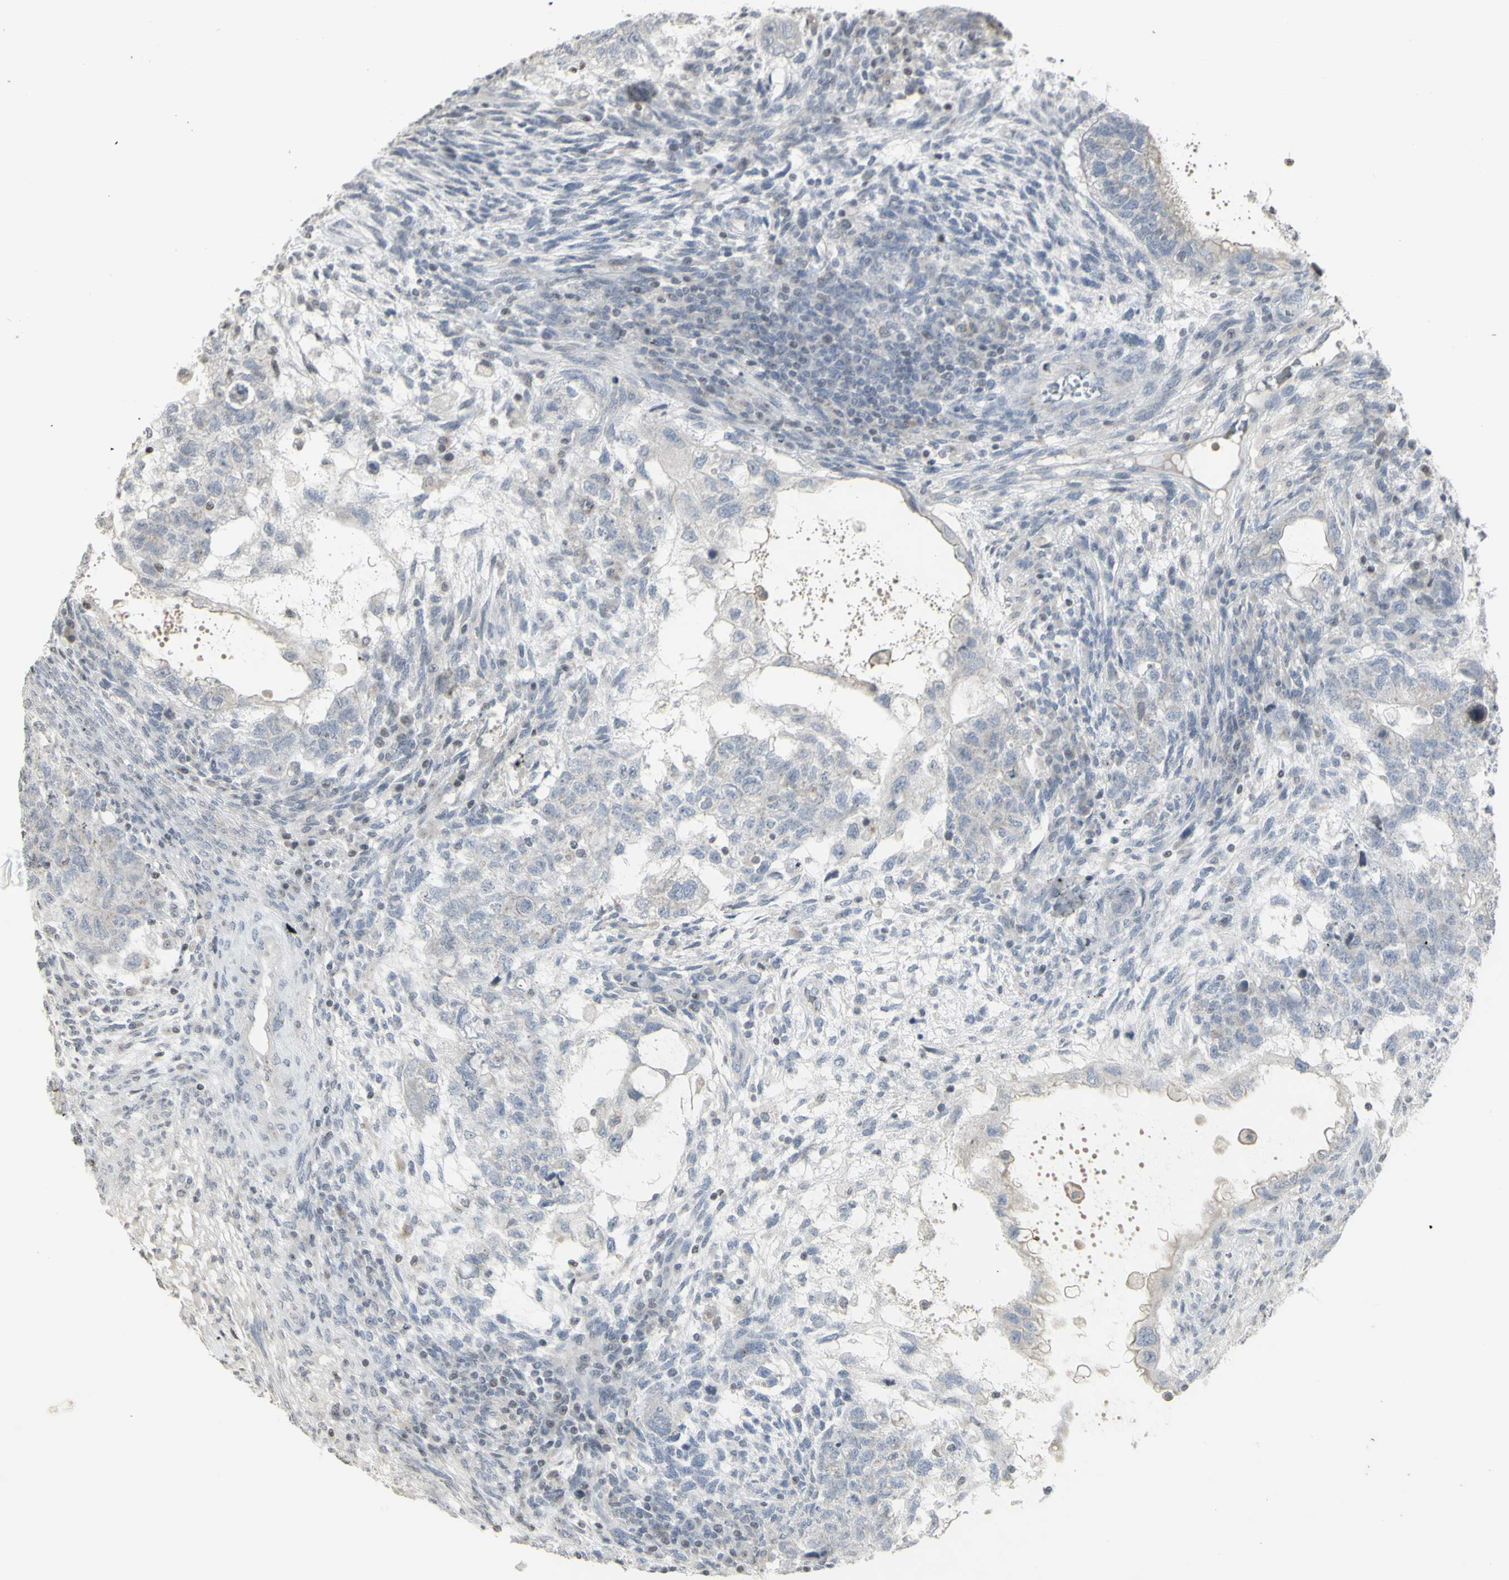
{"staining": {"intensity": "negative", "quantity": "none", "location": "none"}, "tissue": "testis cancer", "cell_type": "Tumor cells", "image_type": "cancer", "snomed": [{"axis": "morphology", "description": "Normal tissue, NOS"}, {"axis": "morphology", "description": "Carcinoma, Embryonal, NOS"}, {"axis": "topography", "description": "Testis"}], "caption": "DAB (3,3'-diaminobenzidine) immunohistochemical staining of embryonal carcinoma (testis) exhibits no significant expression in tumor cells.", "gene": "MUC5AC", "patient": {"sex": "male", "age": 36}}